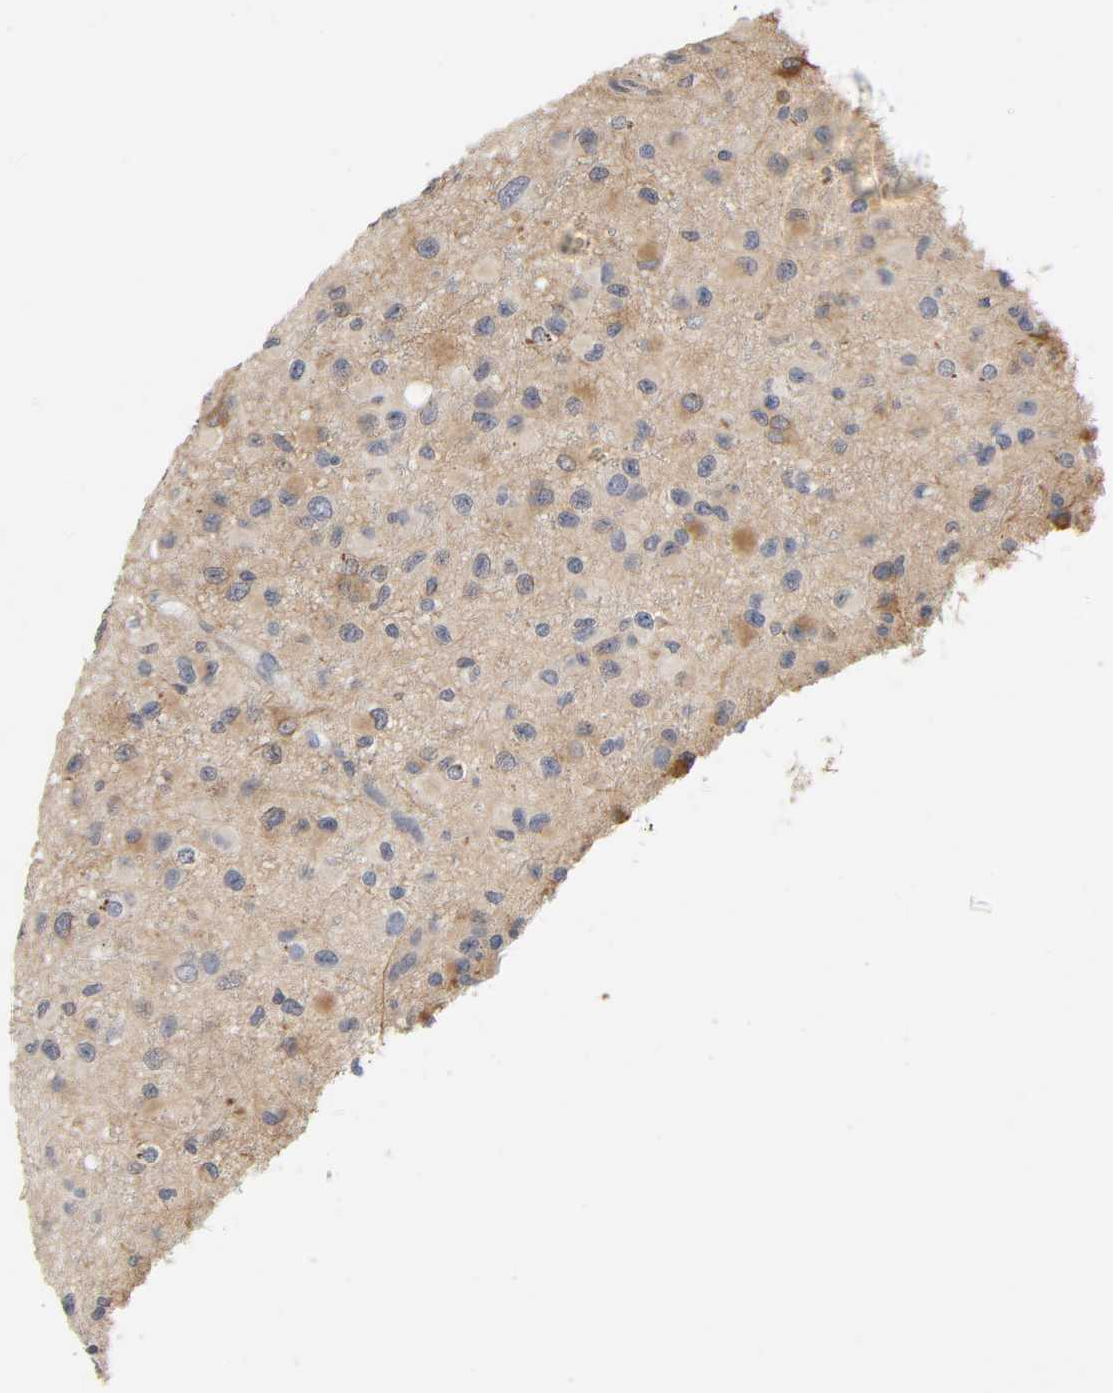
{"staining": {"intensity": "moderate", "quantity": "<25%", "location": "cytoplasmic/membranous"}, "tissue": "glioma", "cell_type": "Tumor cells", "image_type": "cancer", "snomed": [{"axis": "morphology", "description": "Glioma, malignant, Low grade"}, {"axis": "topography", "description": "Brain"}], "caption": "The photomicrograph exhibits a brown stain indicating the presence of a protein in the cytoplasmic/membranous of tumor cells in glioma. Nuclei are stained in blue.", "gene": "SLC10A2", "patient": {"sex": "male", "age": 42}}